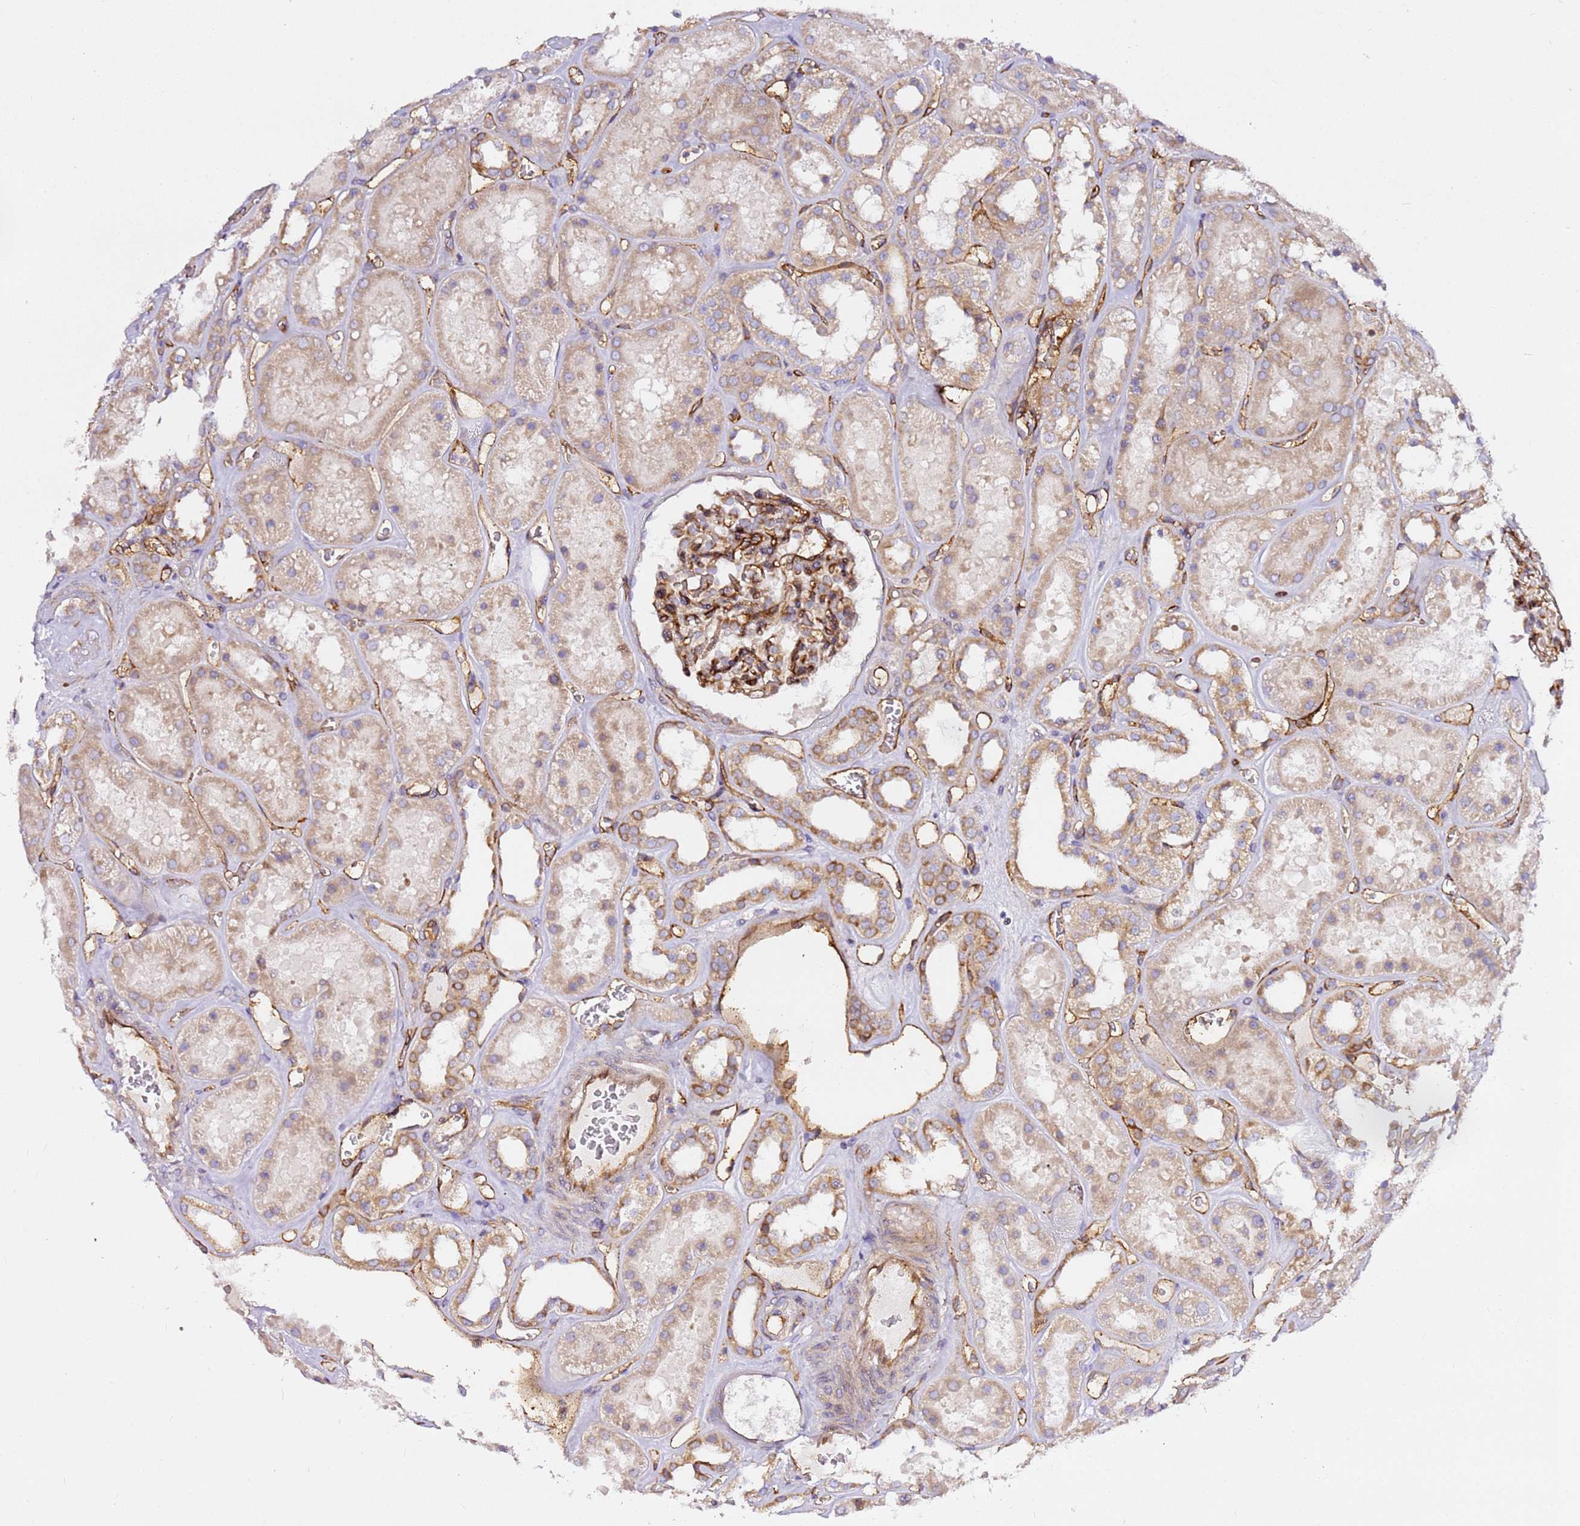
{"staining": {"intensity": "moderate", "quantity": "<25%", "location": "cytoplasmic/membranous"}, "tissue": "kidney", "cell_type": "Cells in glomeruli", "image_type": "normal", "snomed": [{"axis": "morphology", "description": "Normal tissue, NOS"}, {"axis": "topography", "description": "Kidney"}], "caption": "Cells in glomeruli display low levels of moderate cytoplasmic/membranous staining in about <25% of cells in normal kidney.", "gene": "KIF7", "patient": {"sex": "female", "age": 41}}